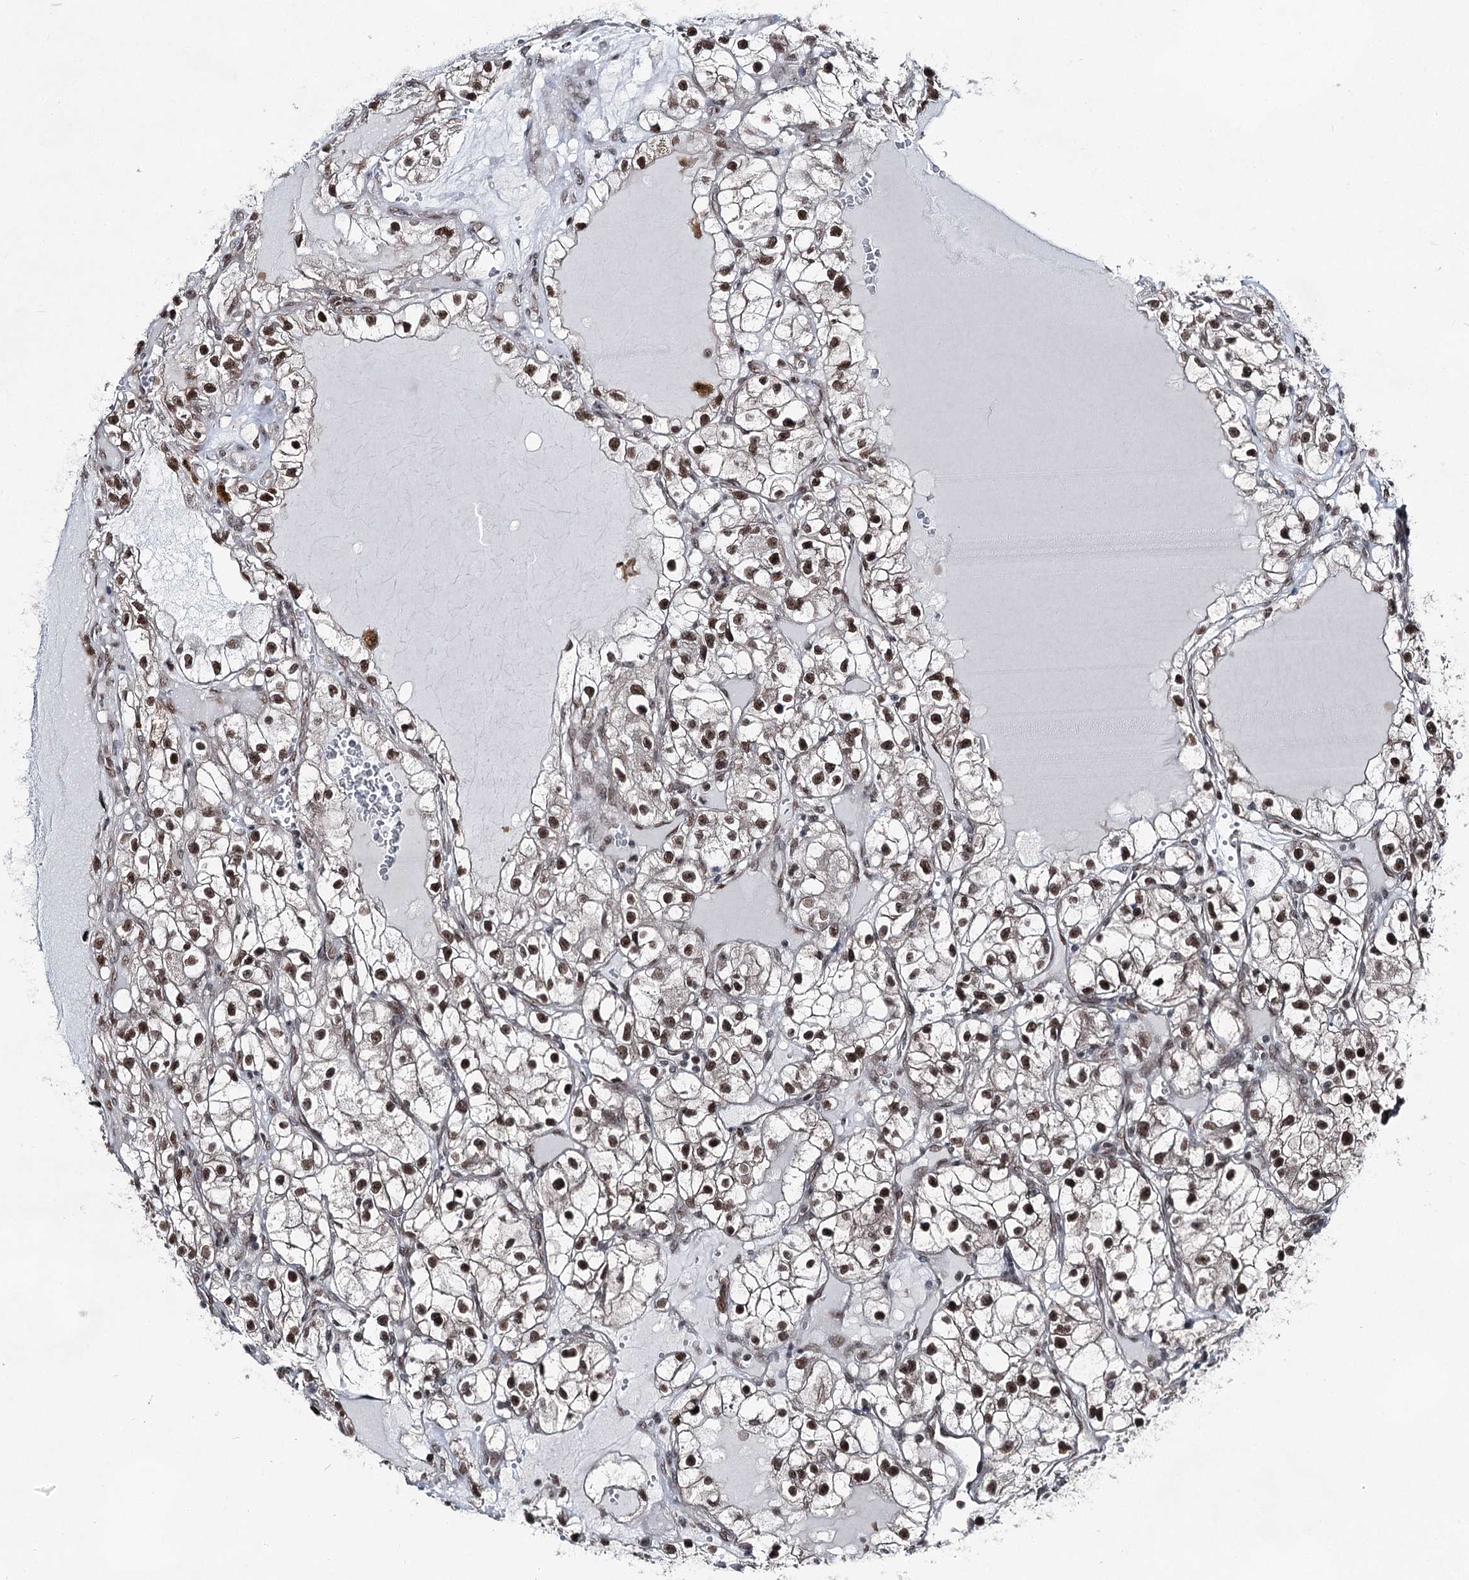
{"staining": {"intensity": "moderate", "quantity": ">75%", "location": "nuclear"}, "tissue": "renal cancer", "cell_type": "Tumor cells", "image_type": "cancer", "snomed": [{"axis": "morphology", "description": "Adenocarcinoma, NOS"}, {"axis": "topography", "description": "Kidney"}], "caption": "Adenocarcinoma (renal) tissue exhibits moderate nuclear staining in about >75% of tumor cells, visualized by immunohistochemistry. Using DAB (brown) and hematoxylin (blue) stains, captured at high magnification using brightfield microscopy.", "gene": "ZCCHC8", "patient": {"sex": "female", "age": 57}}